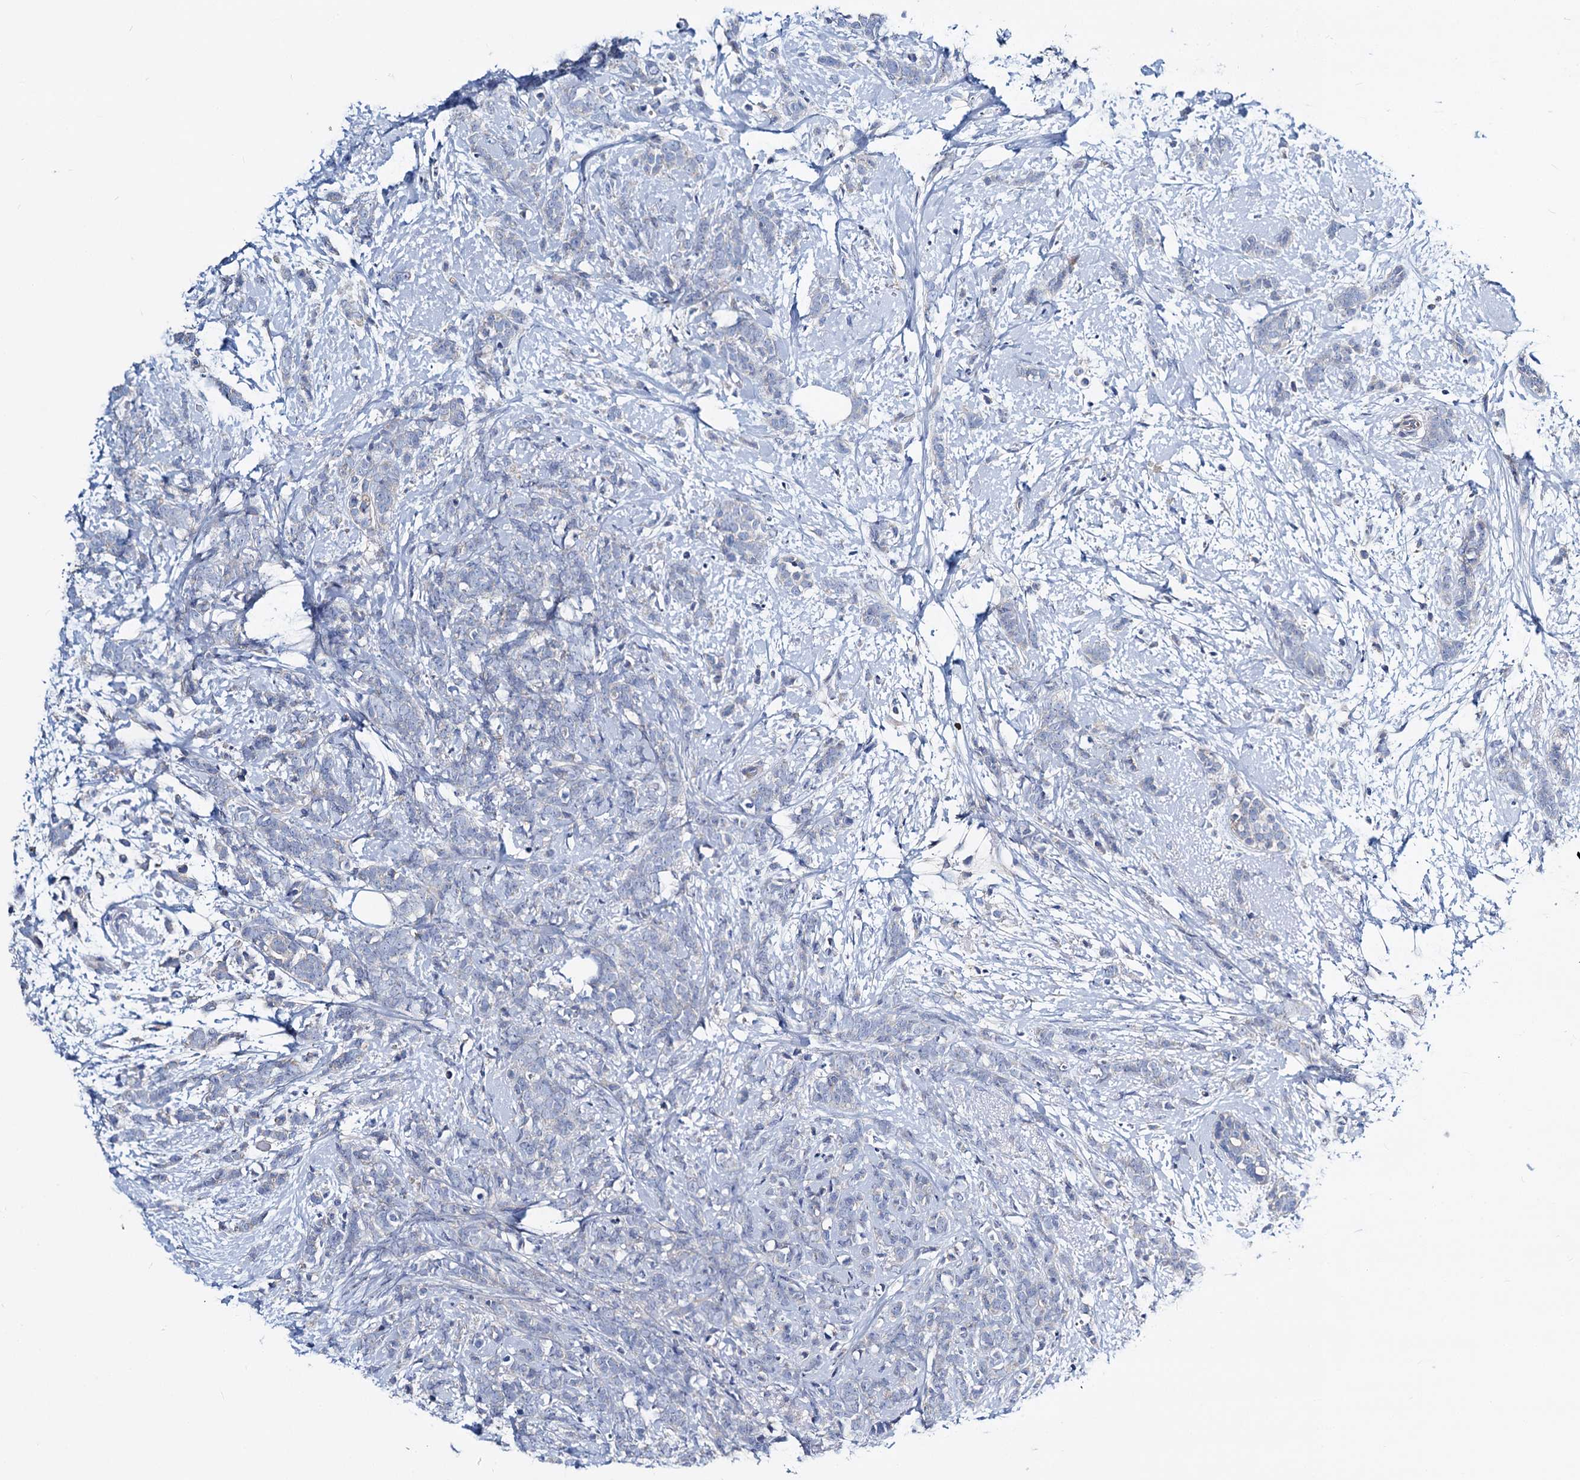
{"staining": {"intensity": "negative", "quantity": "none", "location": "none"}, "tissue": "breast cancer", "cell_type": "Tumor cells", "image_type": "cancer", "snomed": [{"axis": "morphology", "description": "Lobular carcinoma"}, {"axis": "topography", "description": "Breast"}], "caption": "The immunohistochemistry (IHC) micrograph has no significant staining in tumor cells of breast lobular carcinoma tissue.", "gene": "DYDC2", "patient": {"sex": "female", "age": 58}}